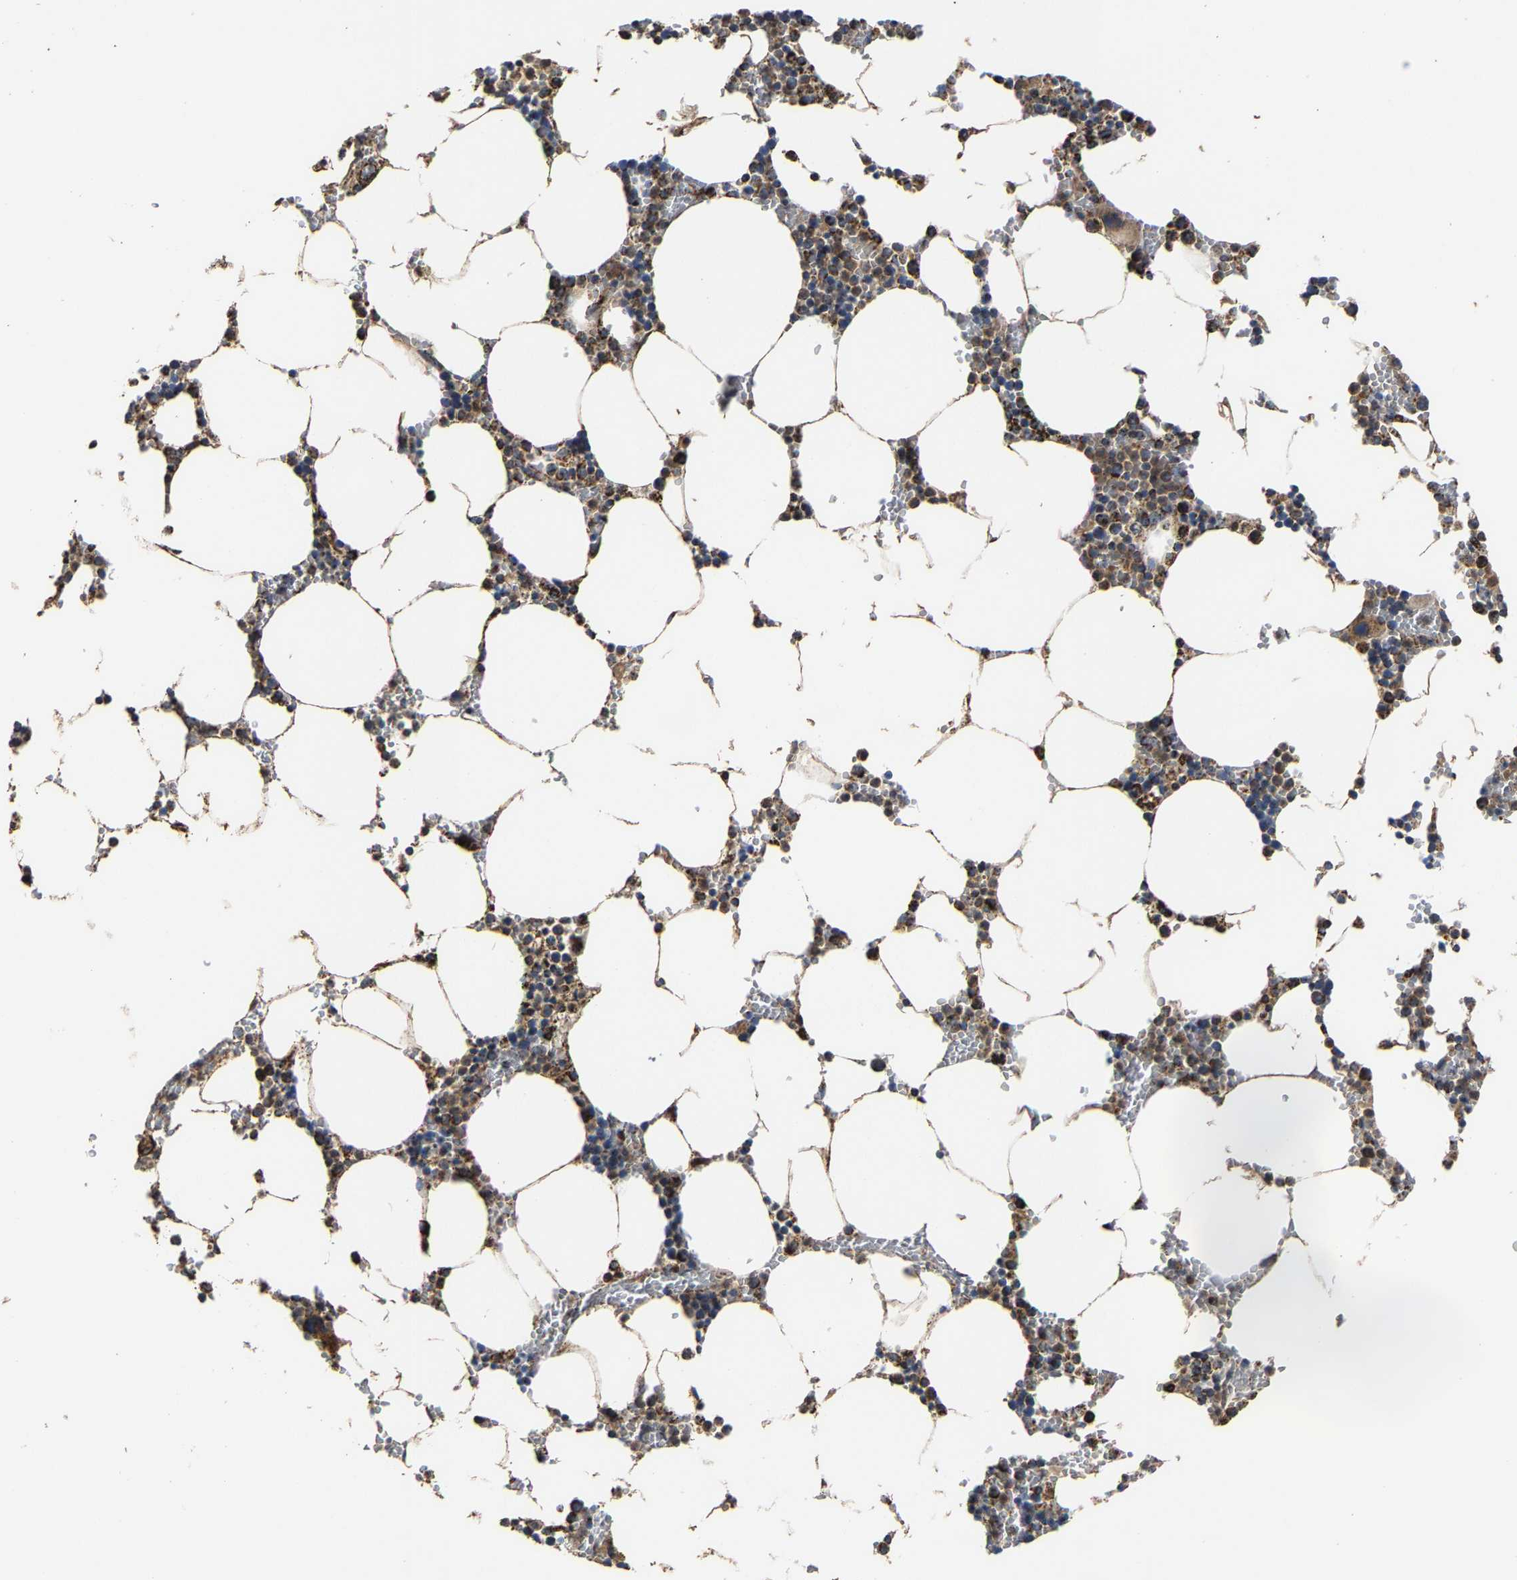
{"staining": {"intensity": "moderate", "quantity": "25%-75%", "location": "cytoplasmic/membranous"}, "tissue": "bone marrow", "cell_type": "Hematopoietic cells", "image_type": "normal", "snomed": [{"axis": "morphology", "description": "Normal tissue, NOS"}, {"axis": "topography", "description": "Bone marrow"}], "caption": "A medium amount of moderate cytoplasmic/membranous staining is appreciated in about 25%-75% of hematopoietic cells in normal bone marrow. (DAB (3,3'-diaminobenzidine) IHC with brightfield microscopy, high magnification).", "gene": "NDUFV3", "patient": {"sex": "male", "age": 70}}